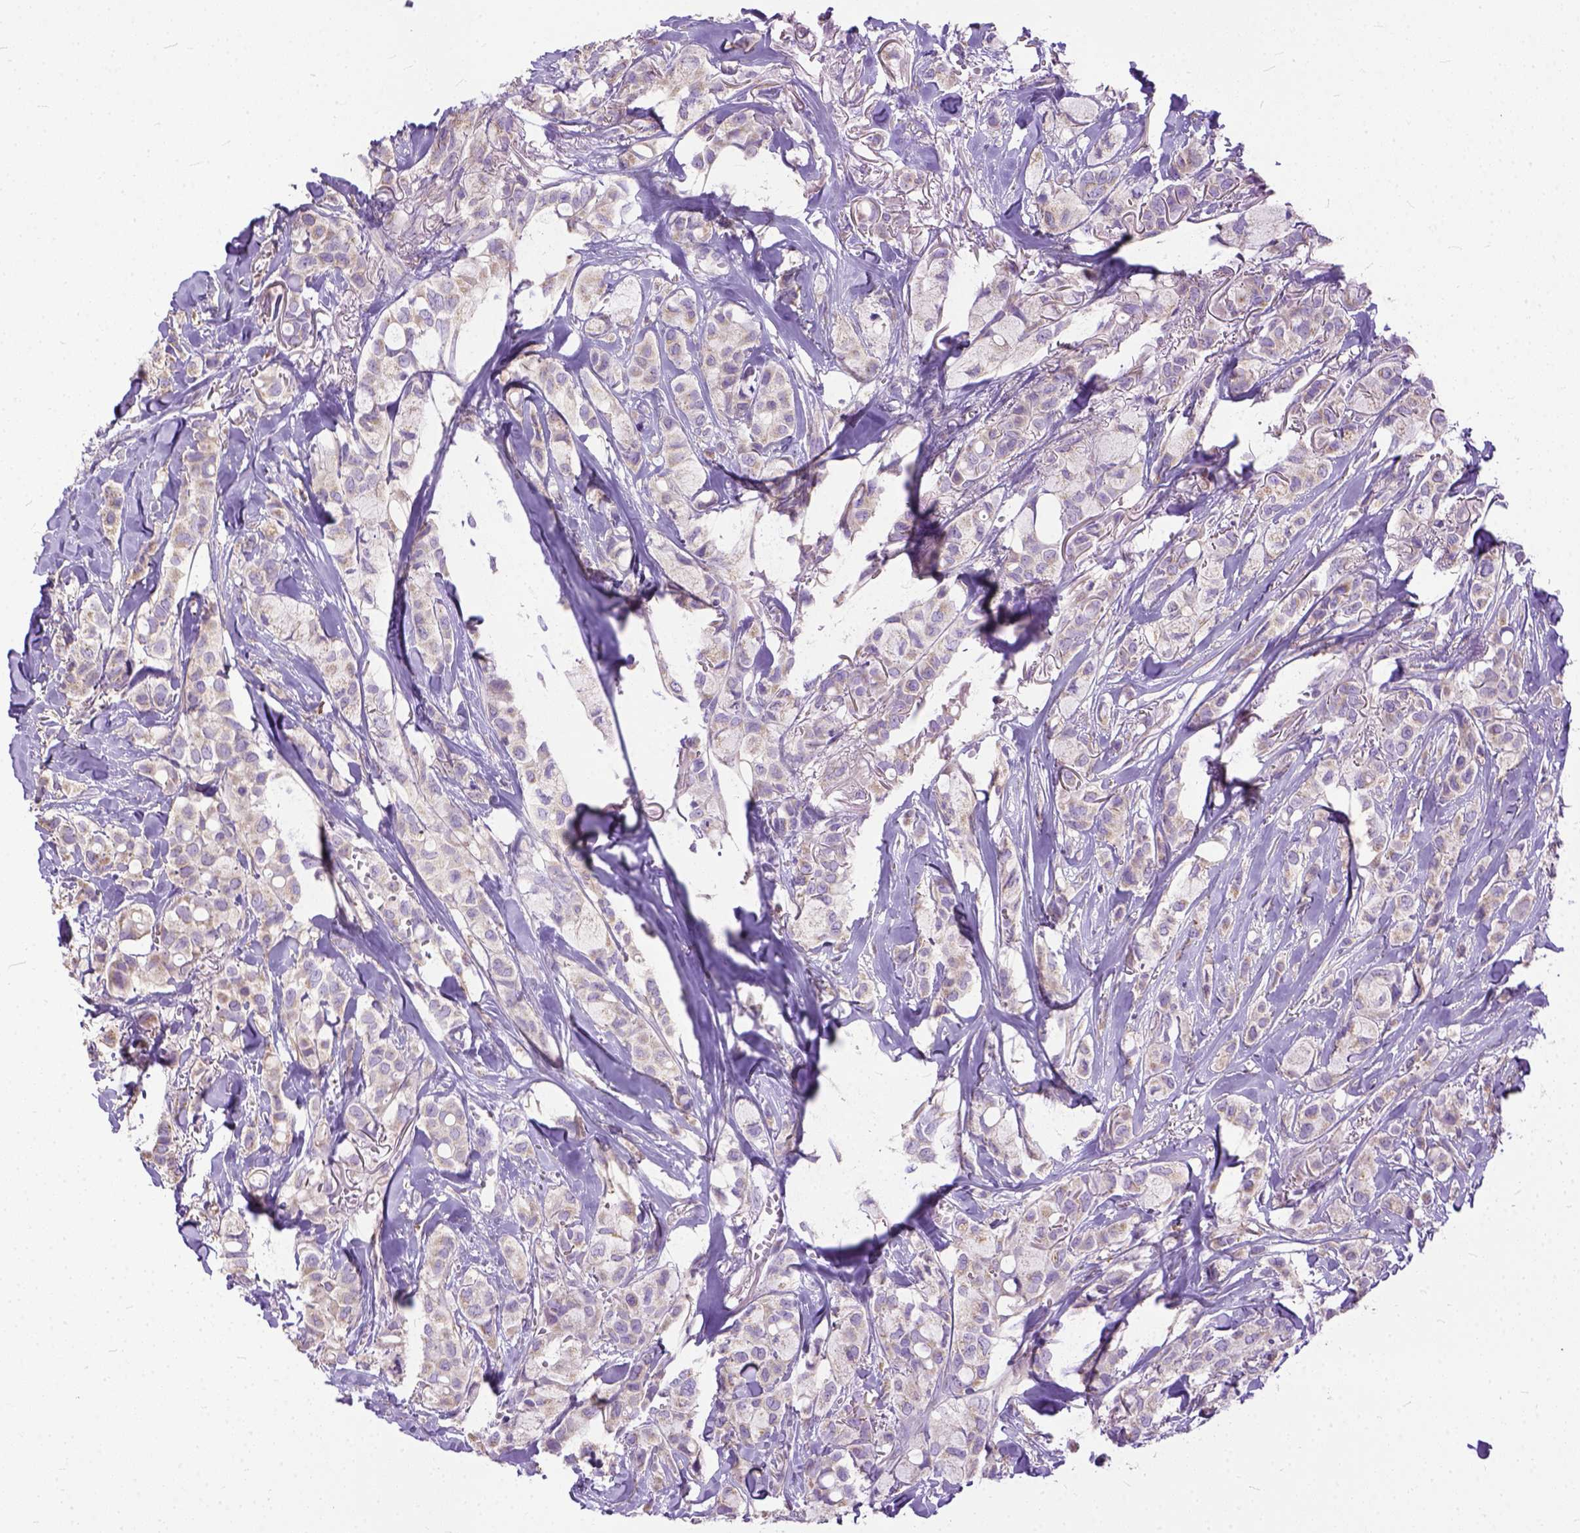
{"staining": {"intensity": "weak", "quantity": "<25%", "location": "cytoplasmic/membranous"}, "tissue": "breast cancer", "cell_type": "Tumor cells", "image_type": "cancer", "snomed": [{"axis": "morphology", "description": "Duct carcinoma"}, {"axis": "topography", "description": "Breast"}], "caption": "Invasive ductal carcinoma (breast) was stained to show a protein in brown. There is no significant expression in tumor cells.", "gene": "BANF2", "patient": {"sex": "female", "age": 85}}